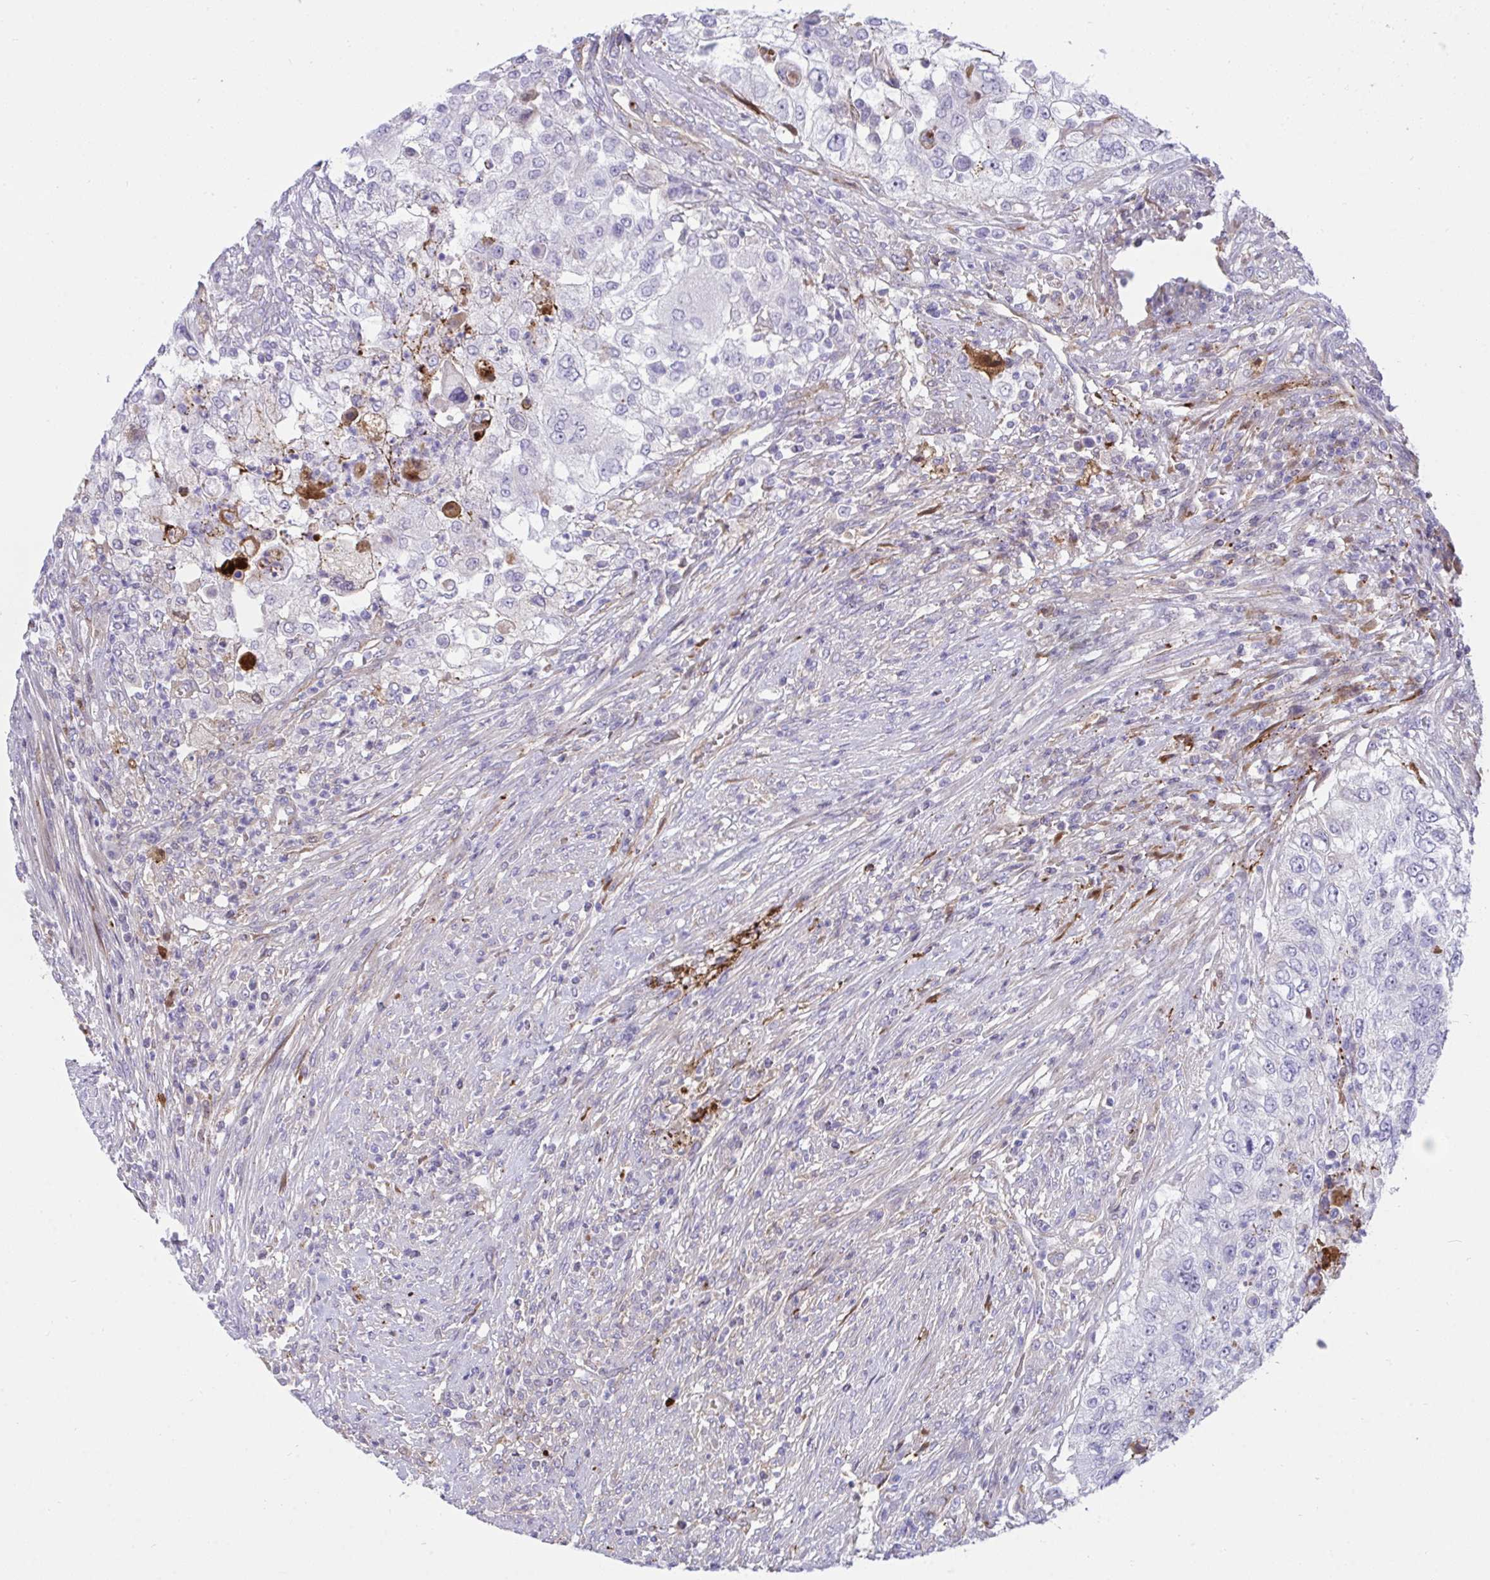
{"staining": {"intensity": "negative", "quantity": "none", "location": "none"}, "tissue": "urothelial cancer", "cell_type": "Tumor cells", "image_type": "cancer", "snomed": [{"axis": "morphology", "description": "Urothelial carcinoma, High grade"}, {"axis": "topography", "description": "Urinary bladder"}], "caption": "High power microscopy histopathology image of an immunohistochemistry image of high-grade urothelial carcinoma, revealing no significant positivity in tumor cells.", "gene": "F2", "patient": {"sex": "female", "age": 60}}